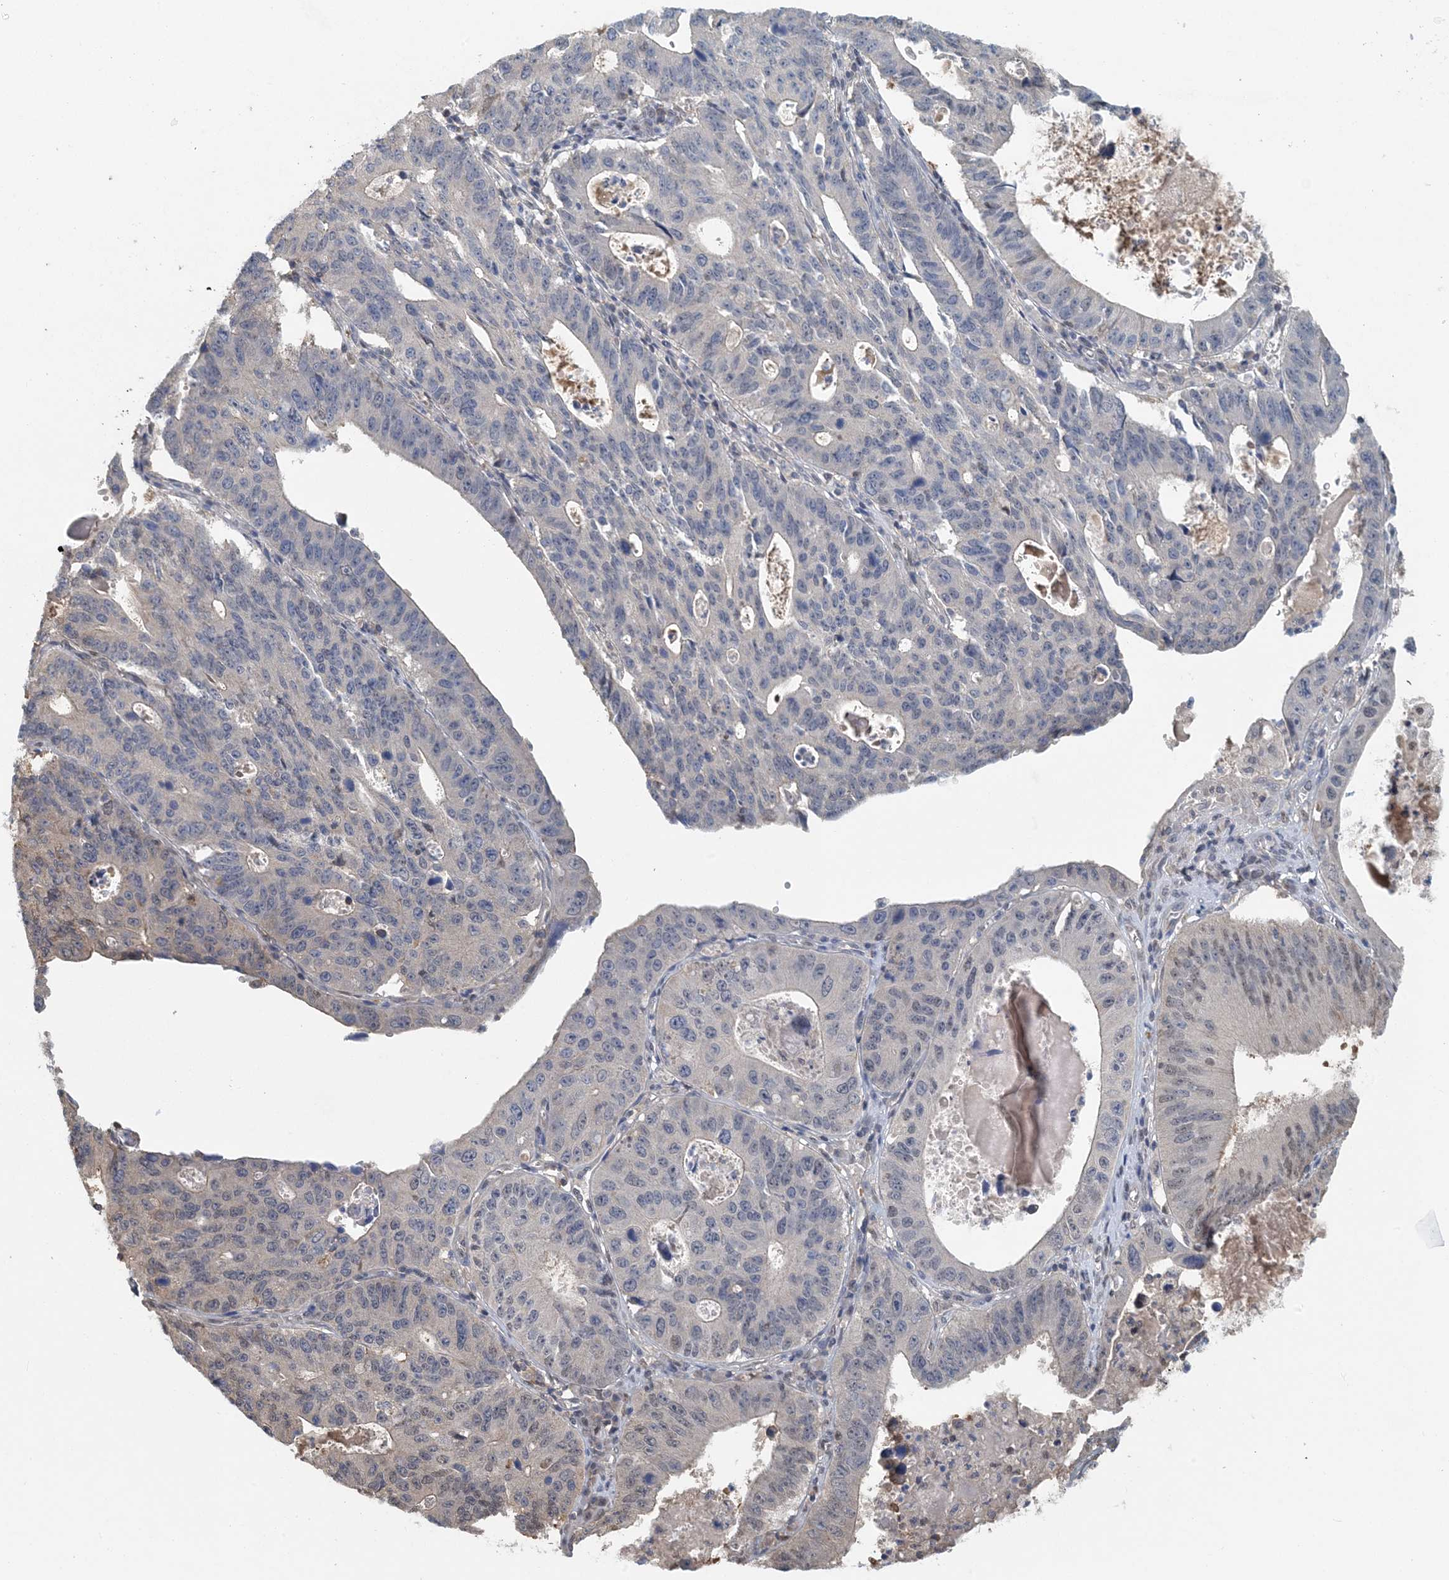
{"staining": {"intensity": "moderate", "quantity": "<25%", "location": "nuclear"}, "tissue": "stomach cancer", "cell_type": "Tumor cells", "image_type": "cancer", "snomed": [{"axis": "morphology", "description": "Adenocarcinoma, NOS"}, {"axis": "topography", "description": "Stomach"}], "caption": "Moderate nuclear protein staining is seen in approximately <25% of tumor cells in stomach cancer (adenocarcinoma).", "gene": "HIKESHI", "patient": {"sex": "male", "age": 59}}